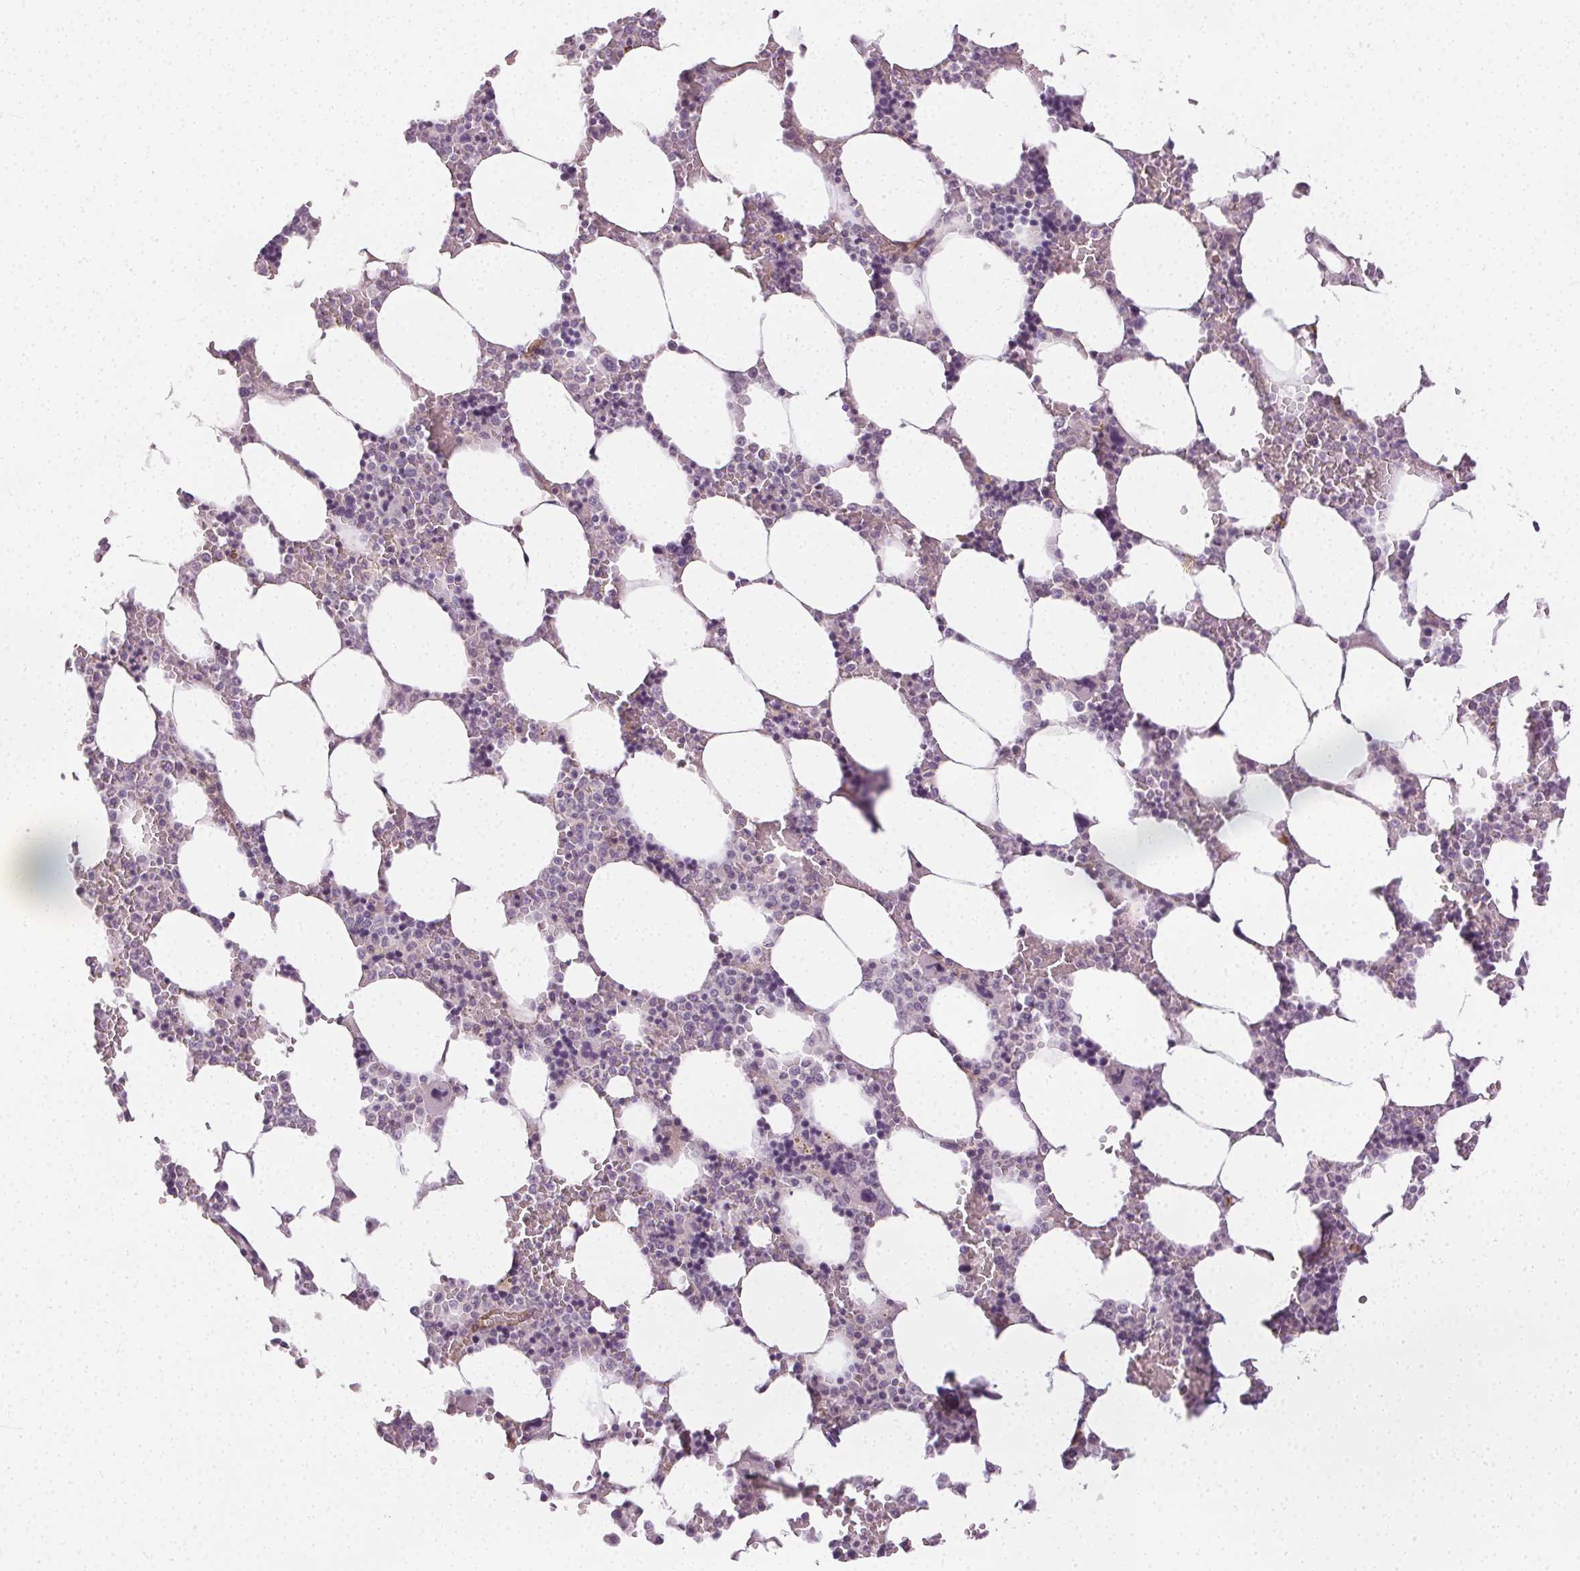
{"staining": {"intensity": "negative", "quantity": "none", "location": "none"}, "tissue": "bone marrow", "cell_type": "Hematopoietic cells", "image_type": "normal", "snomed": [{"axis": "morphology", "description": "Normal tissue, NOS"}, {"axis": "topography", "description": "Bone marrow"}], "caption": "Immunohistochemistry of normal bone marrow displays no positivity in hematopoietic cells.", "gene": "PODXL", "patient": {"sex": "male", "age": 64}}